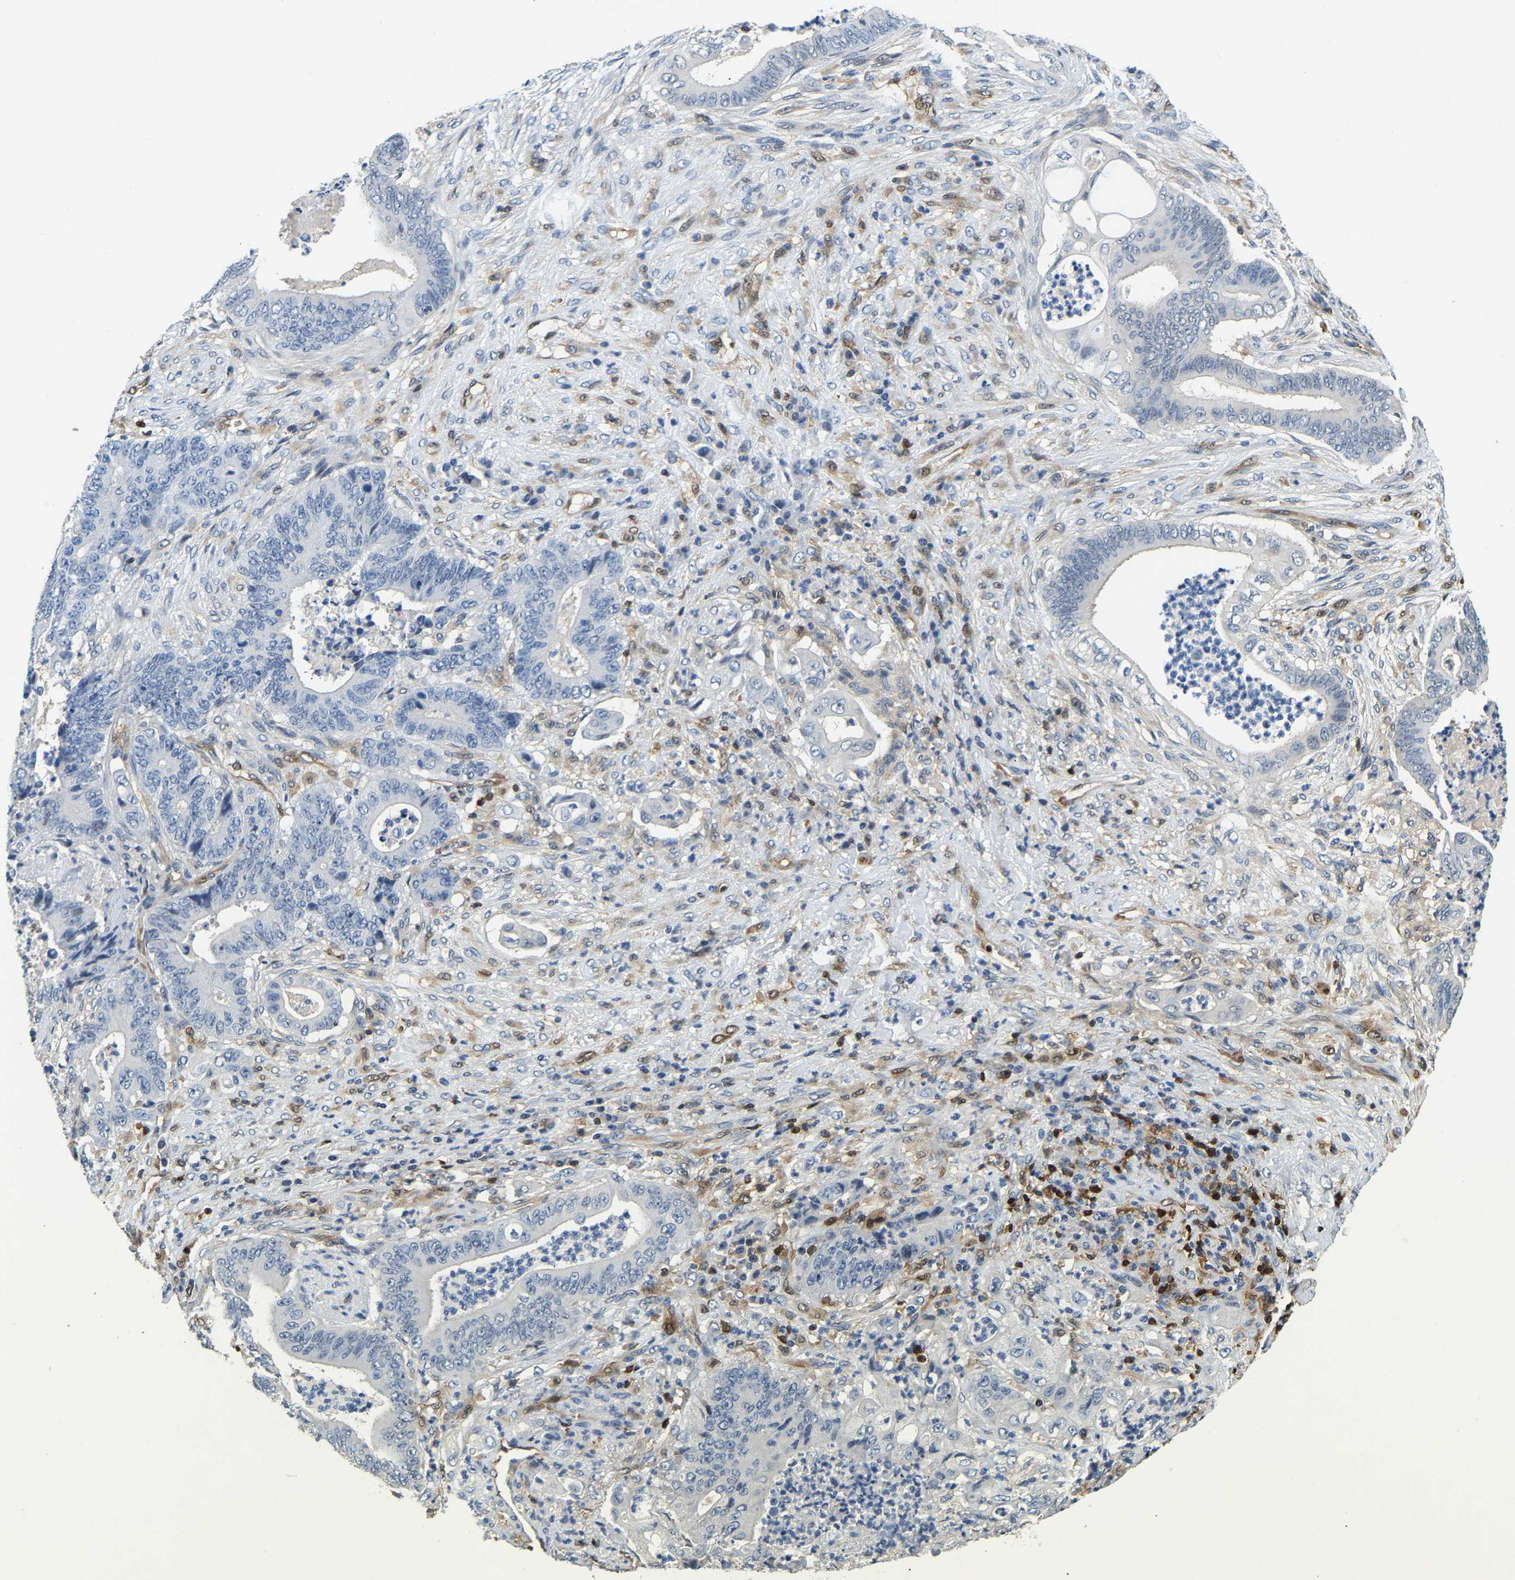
{"staining": {"intensity": "negative", "quantity": "none", "location": "none"}, "tissue": "stomach cancer", "cell_type": "Tumor cells", "image_type": "cancer", "snomed": [{"axis": "morphology", "description": "Adenocarcinoma, NOS"}, {"axis": "topography", "description": "Stomach"}], "caption": "Tumor cells show no significant protein staining in adenocarcinoma (stomach).", "gene": "GIMAP7", "patient": {"sex": "female", "age": 73}}